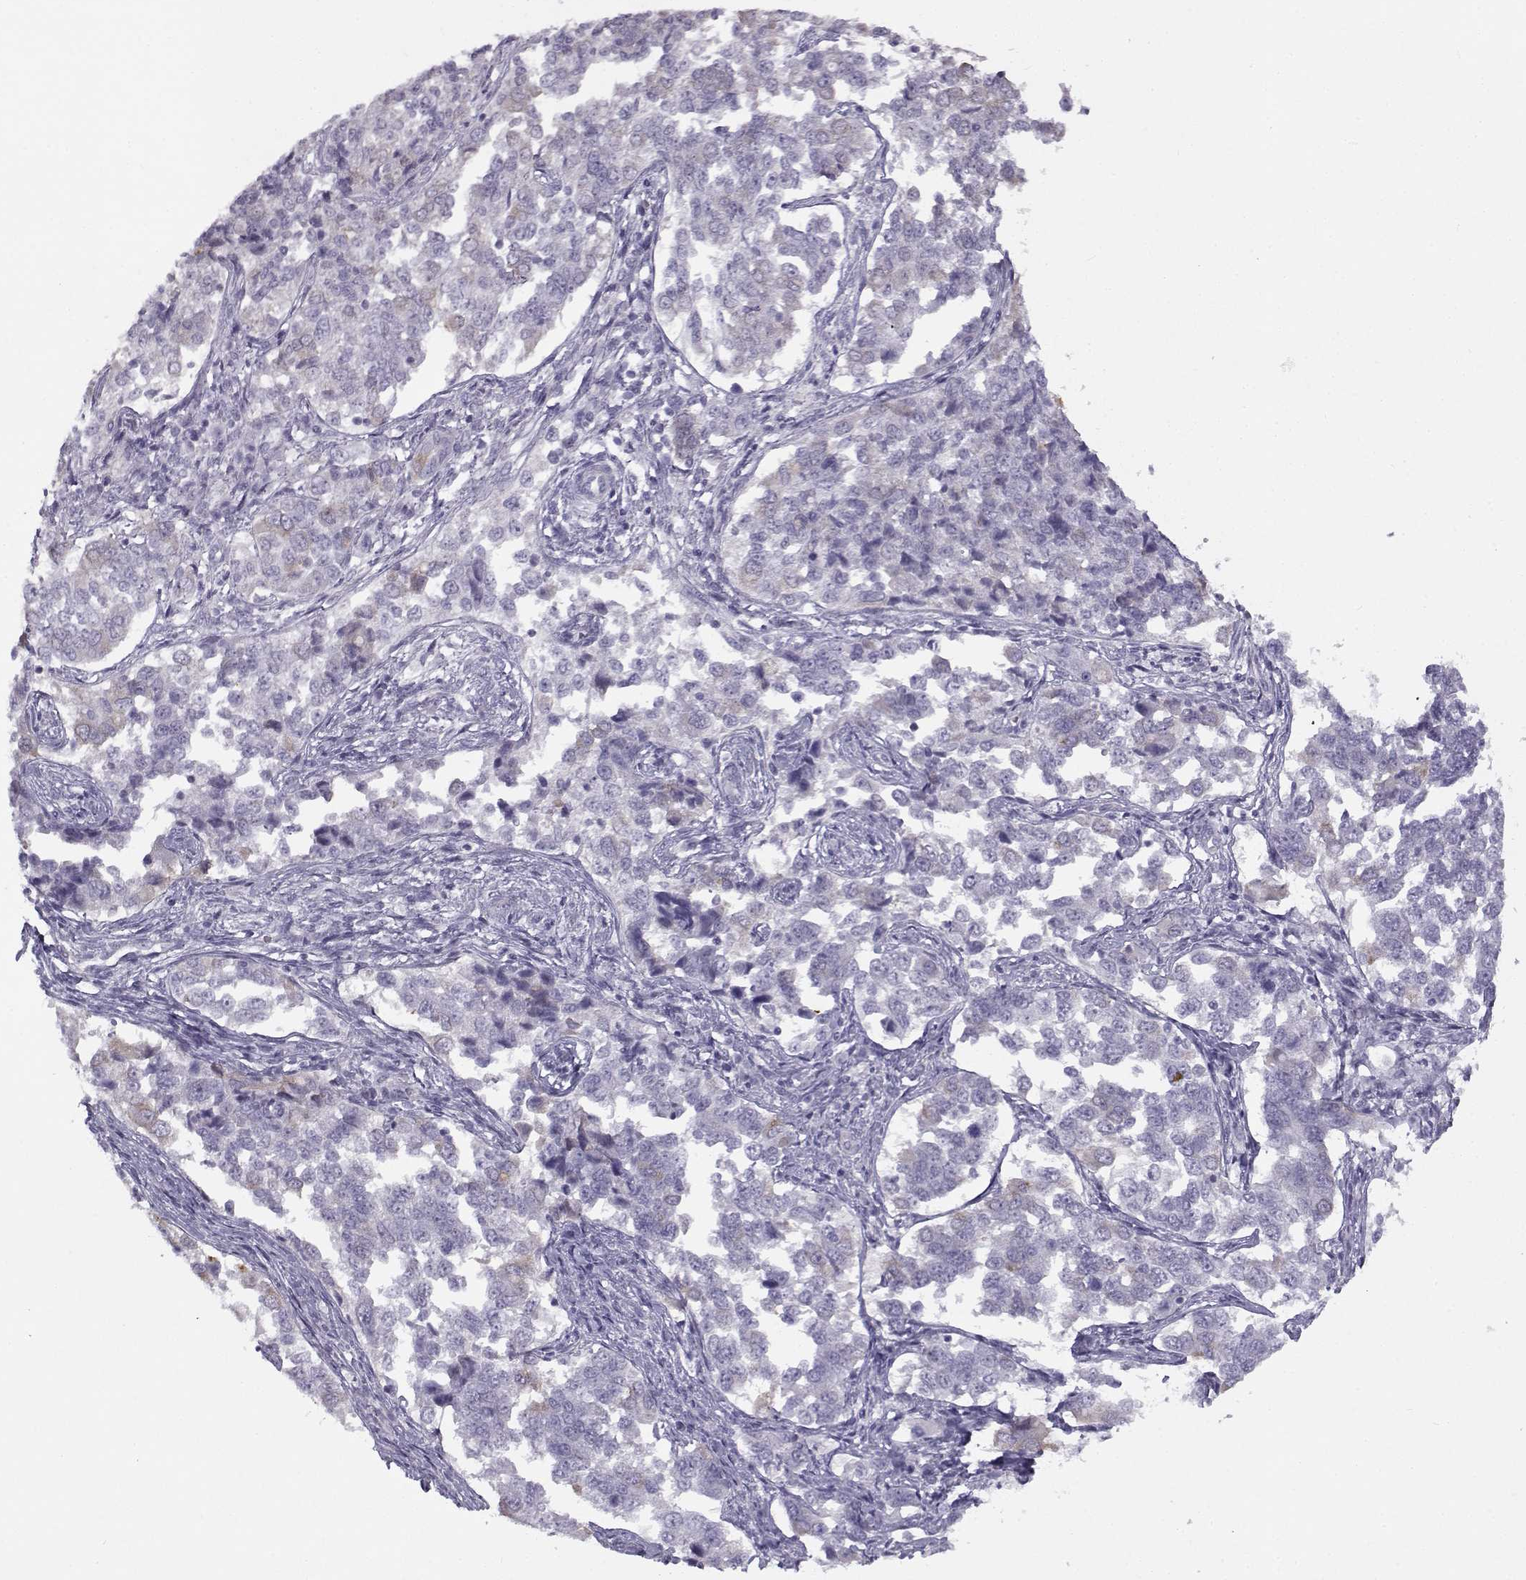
{"staining": {"intensity": "negative", "quantity": "none", "location": "none"}, "tissue": "endometrial cancer", "cell_type": "Tumor cells", "image_type": "cancer", "snomed": [{"axis": "morphology", "description": "Adenocarcinoma, NOS"}, {"axis": "topography", "description": "Endometrium"}], "caption": "Tumor cells show no significant expression in adenocarcinoma (endometrial).", "gene": "TEX55", "patient": {"sex": "female", "age": 43}}